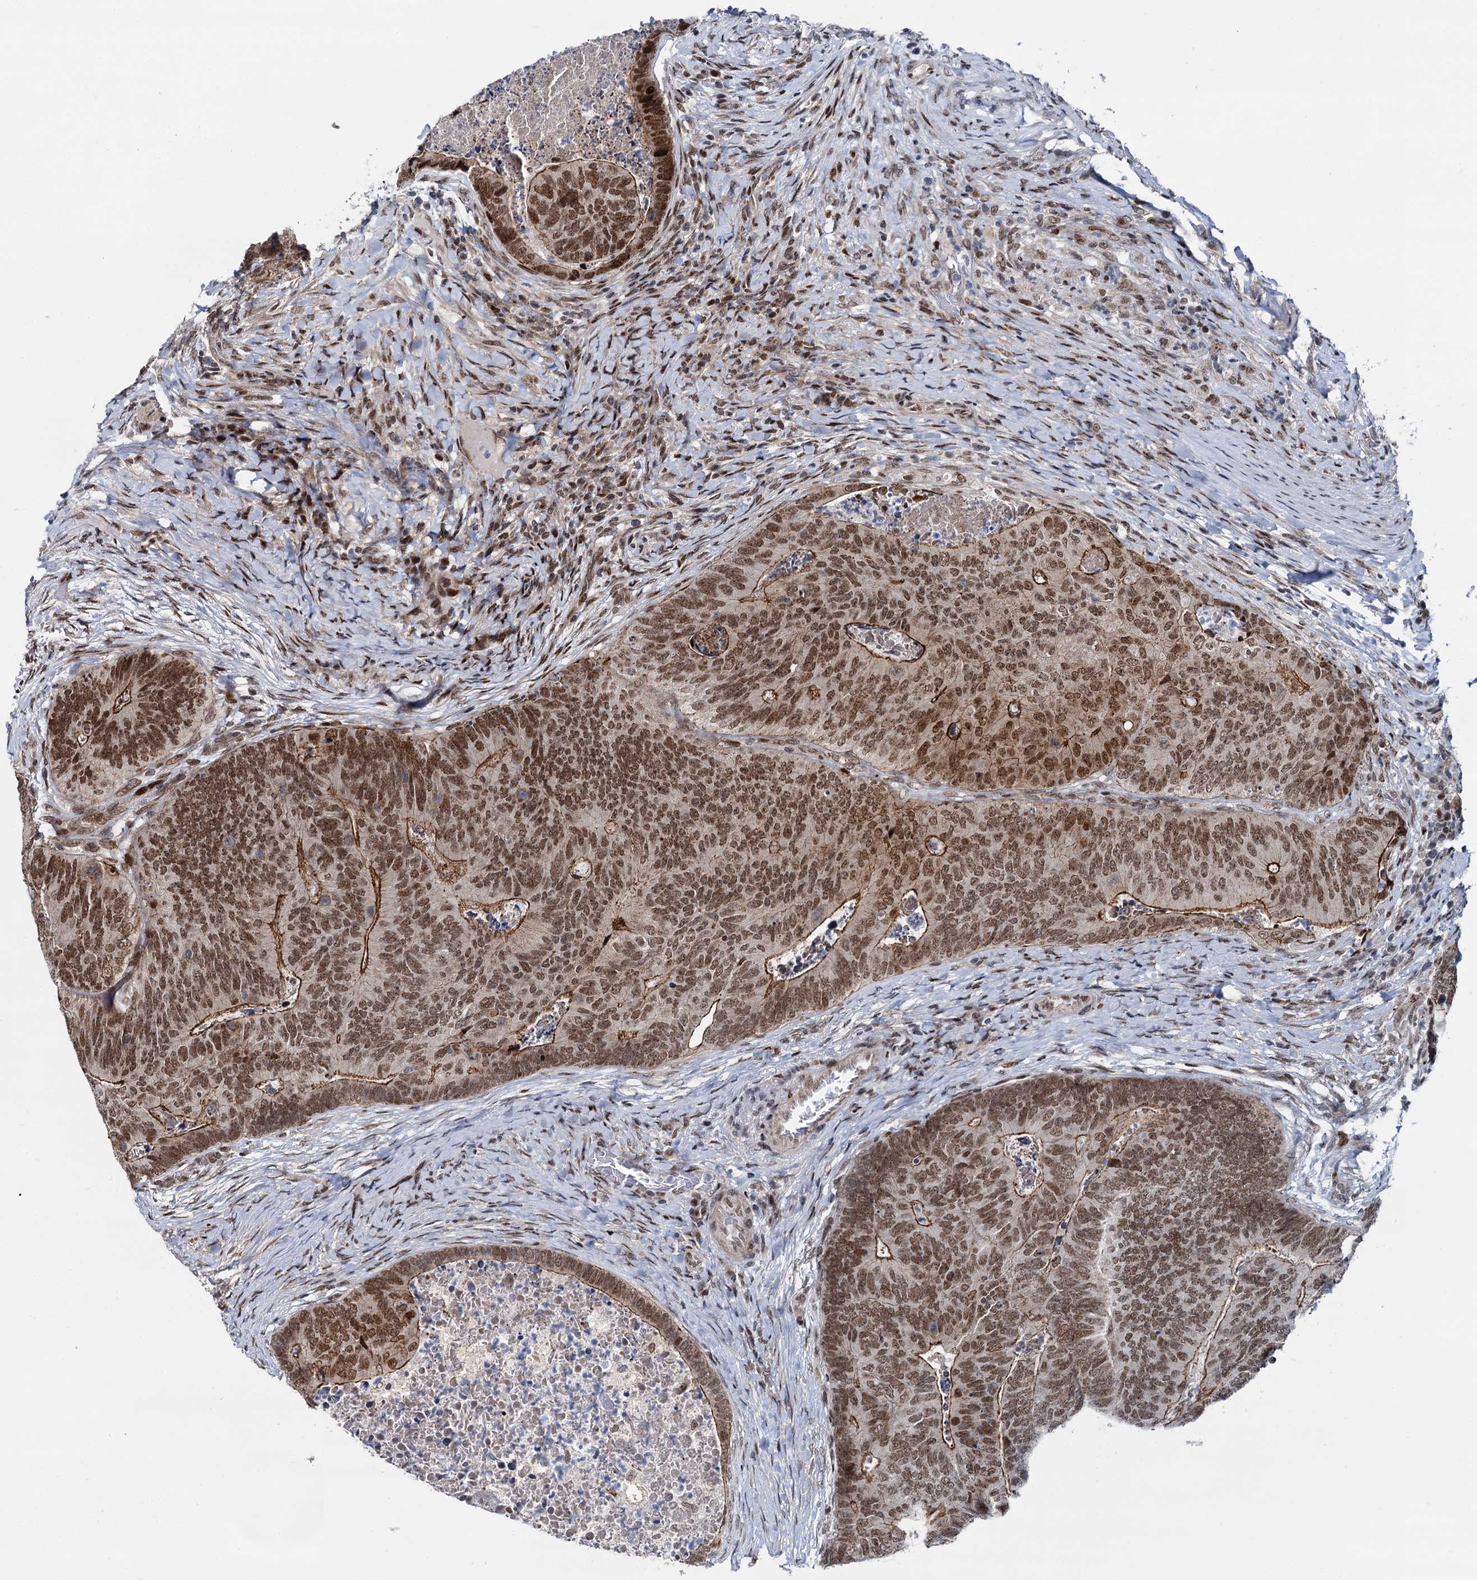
{"staining": {"intensity": "moderate", "quantity": ">75%", "location": "cytoplasmic/membranous,nuclear"}, "tissue": "colorectal cancer", "cell_type": "Tumor cells", "image_type": "cancer", "snomed": [{"axis": "morphology", "description": "Adenocarcinoma, NOS"}, {"axis": "topography", "description": "Colon"}], "caption": "Colorectal cancer (adenocarcinoma) stained with a brown dye displays moderate cytoplasmic/membranous and nuclear positive staining in about >75% of tumor cells.", "gene": "RUFY2", "patient": {"sex": "female", "age": 67}}